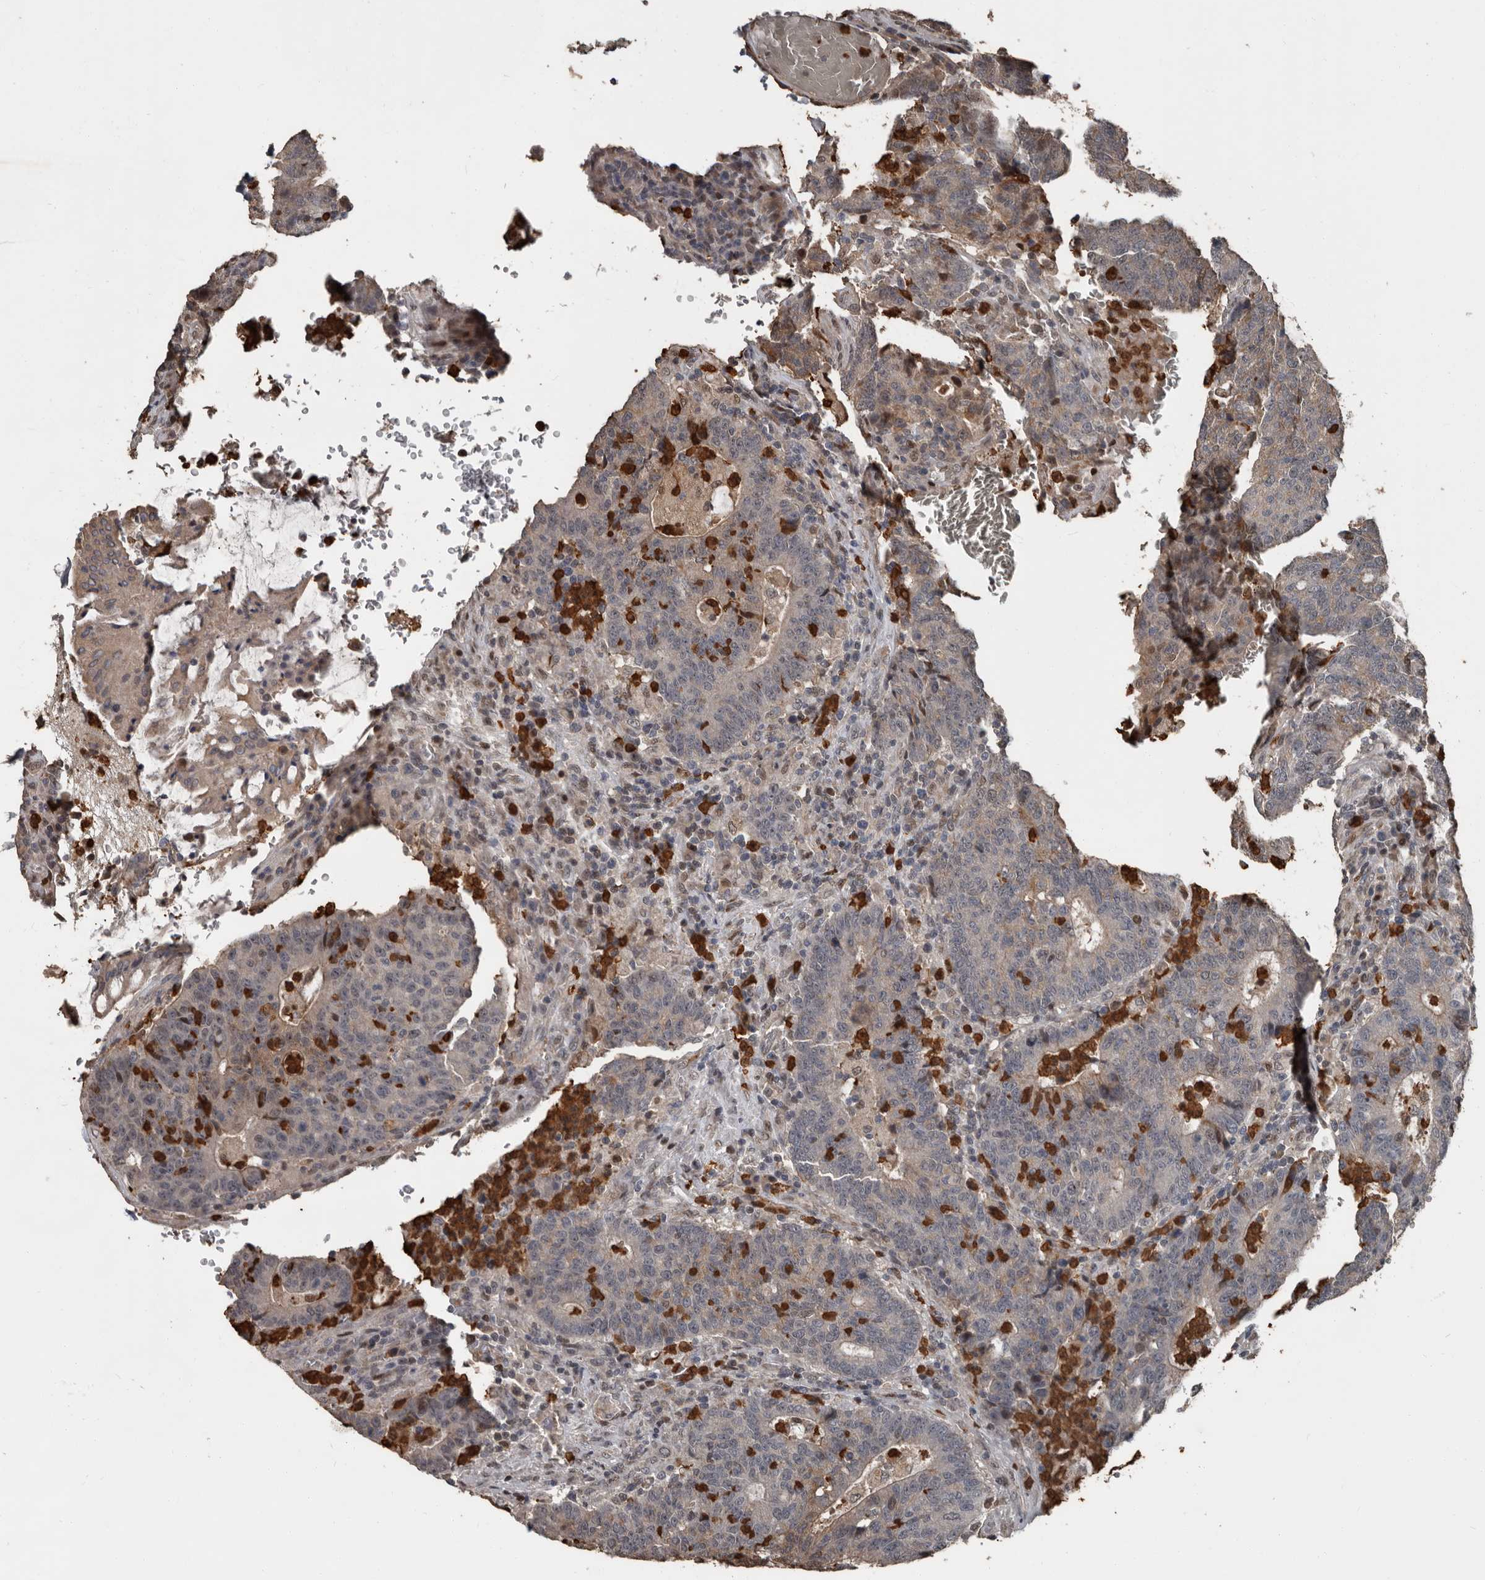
{"staining": {"intensity": "weak", "quantity": "<25%", "location": "cytoplasmic/membranous"}, "tissue": "colorectal cancer", "cell_type": "Tumor cells", "image_type": "cancer", "snomed": [{"axis": "morphology", "description": "Adenocarcinoma, NOS"}, {"axis": "topography", "description": "Colon"}], "caption": "The immunohistochemistry (IHC) photomicrograph has no significant staining in tumor cells of colorectal cancer (adenocarcinoma) tissue. The staining was performed using DAB (3,3'-diaminobenzidine) to visualize the protein expression in brown, while the nuclei were stained in blue with hematoxylin (Magnification: 20x).", "gene": "FSBP", "patient": {"sex": "female", "age": 75}}